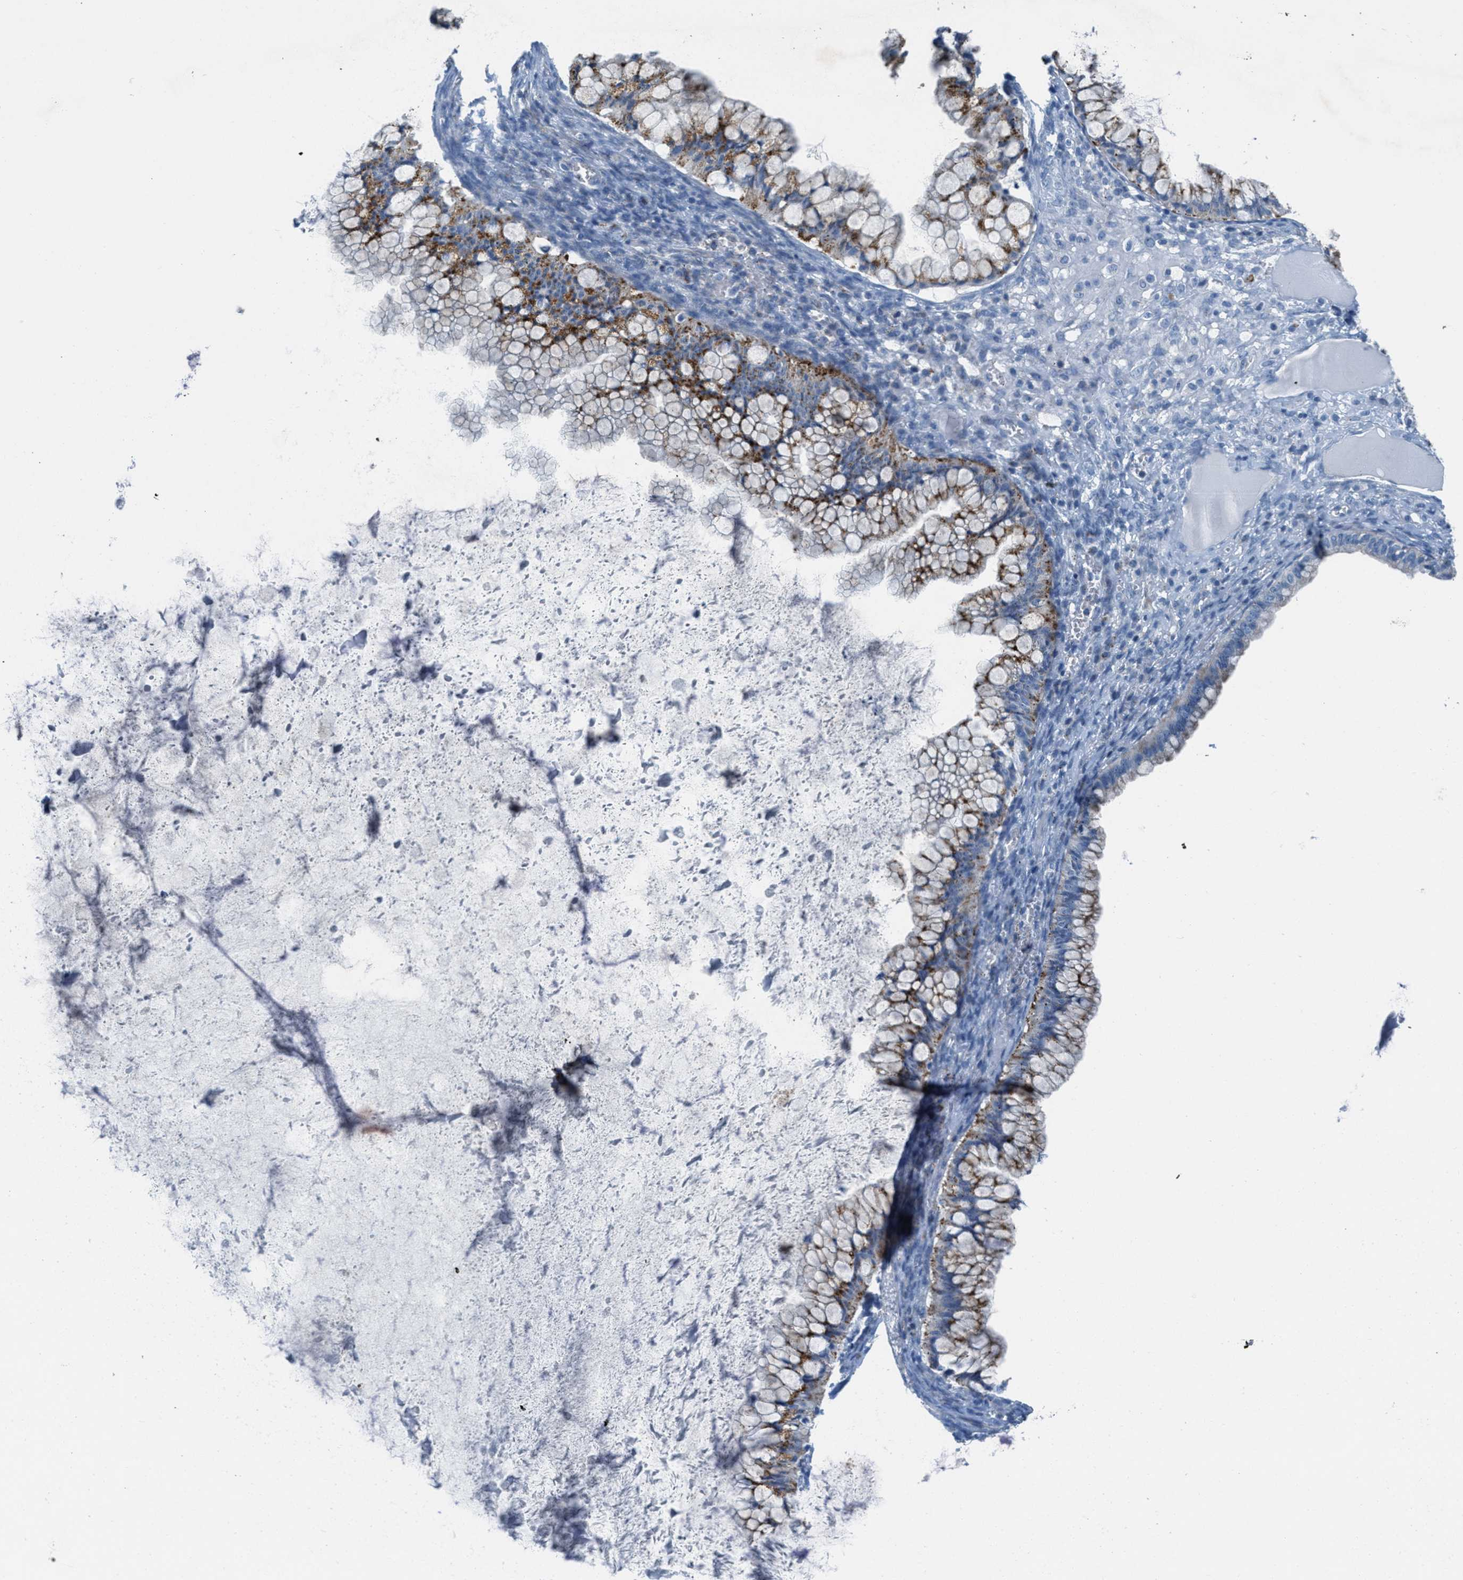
{"staining": {"intensity": "moderate", "quantity": ">75%", "location": "cytoplasmic/membranous"}, "tissue": "ovarian cancer", "cell_type": "Tumor cells", "image_type": "cancer", "snomed": [{"axis": "morphology", "description": "Cystadenocarcinoma, mucinous, NOS"}, {"axis": "topography", "description": "Ovary"}], "caption": "This histopathology image shows immunohistochemistry (IHC) staining of human ovarian cancer (mucinous cystadenocarcinoma), with medium moderate cytoplasmic/membranous positivity in about >75% of tumor cells.", "gene": "MFSD13A", "patient": {"sex": "female", "age": 57}}